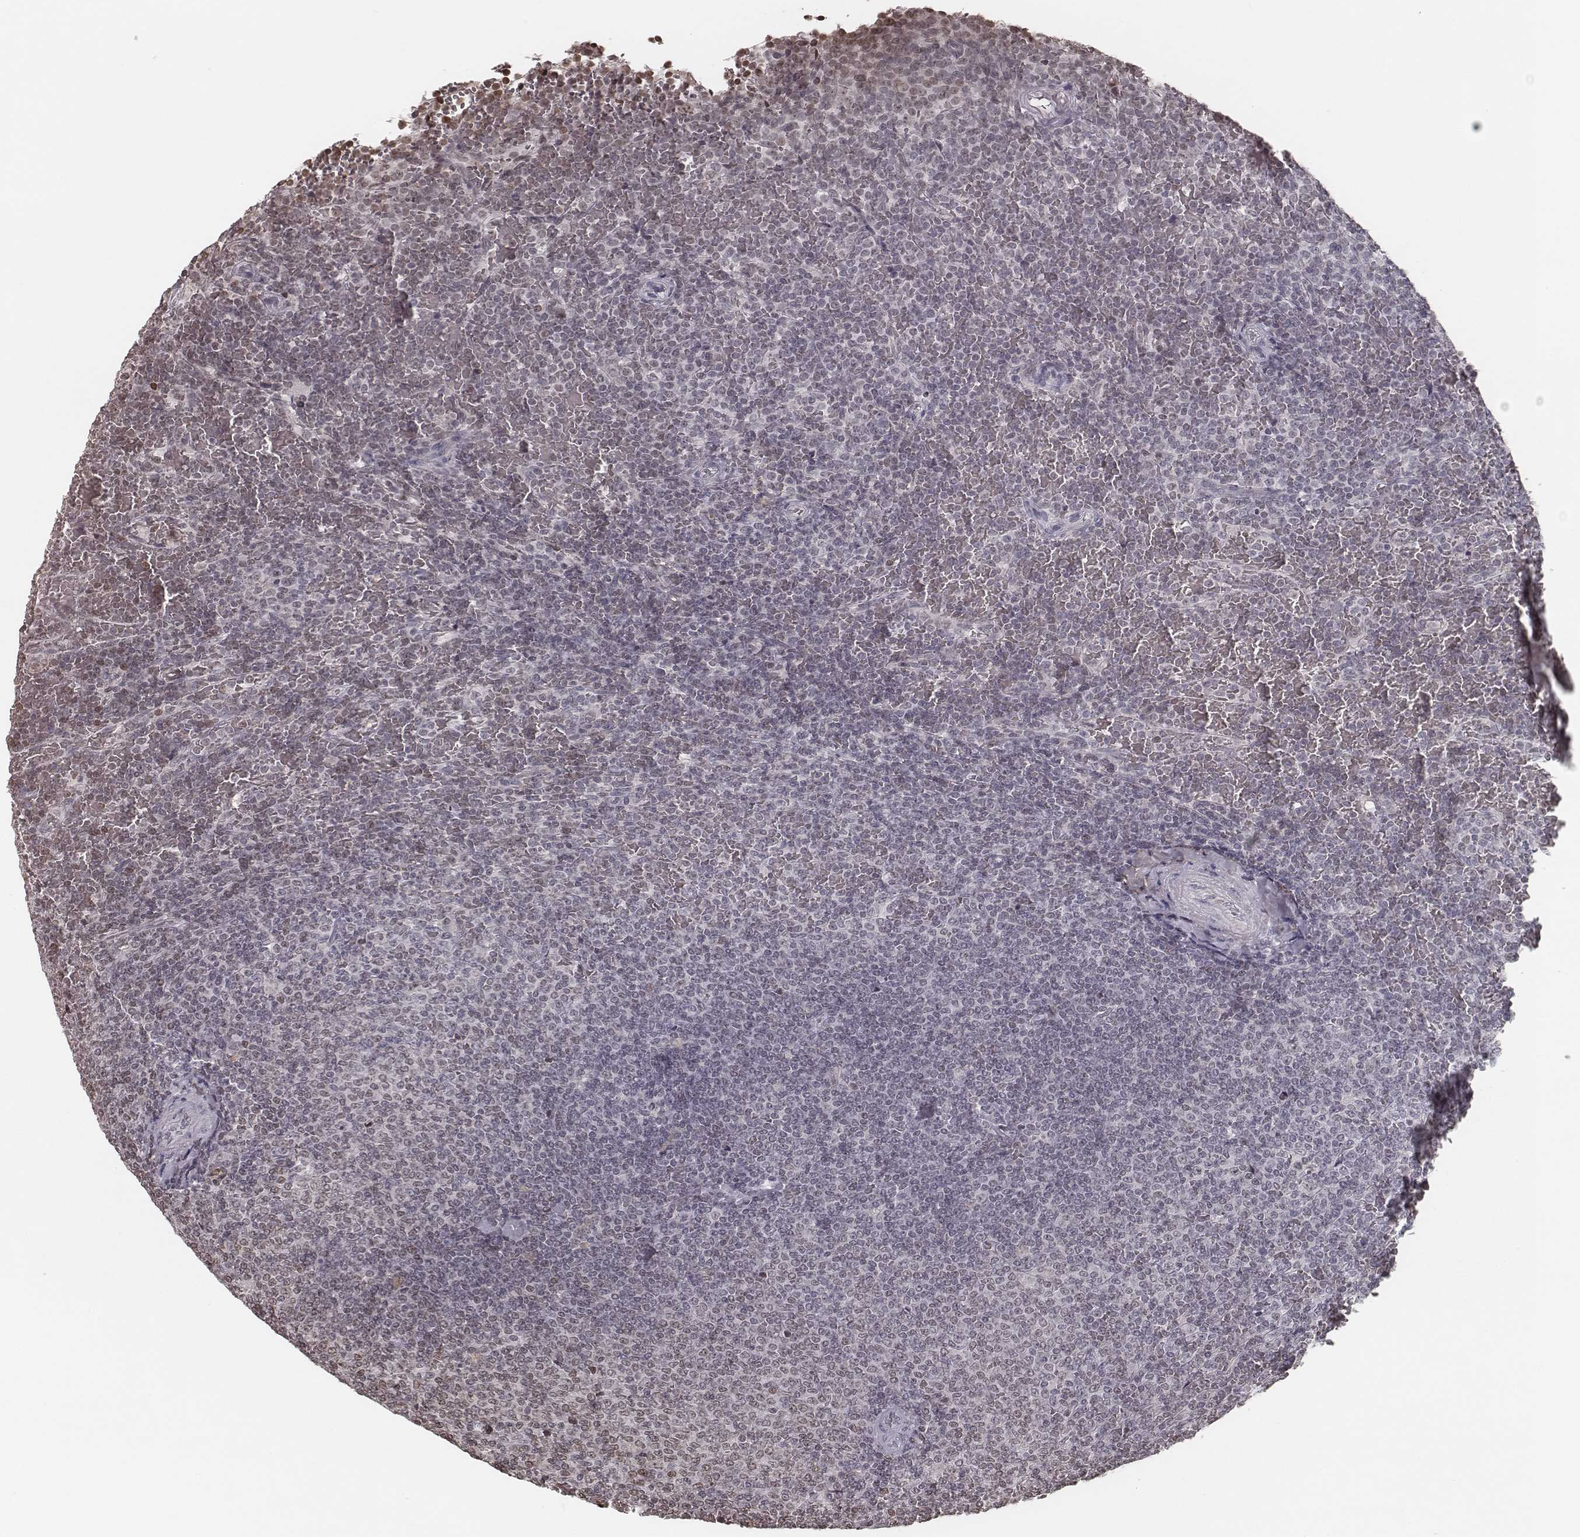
{"staining": {"intensity": "negative", "quantity": "none", "location": "none"}, "tissue": "lymphoma", "cell_type": "Tumor cells", "image_type": "cancer", "snomed": [{"axis": "morphology", "description": "Malignant lymphoma, non-Hodgkin's type, Low grade"}, {"axis": "topography", "description": "Spleen"}], "caption": "Immunohistochemistry (IHC) of lymphoma displays no staining in tumor cells.", "gene": "HMGA2", "patient": {"sex": "female", "age": 77}}